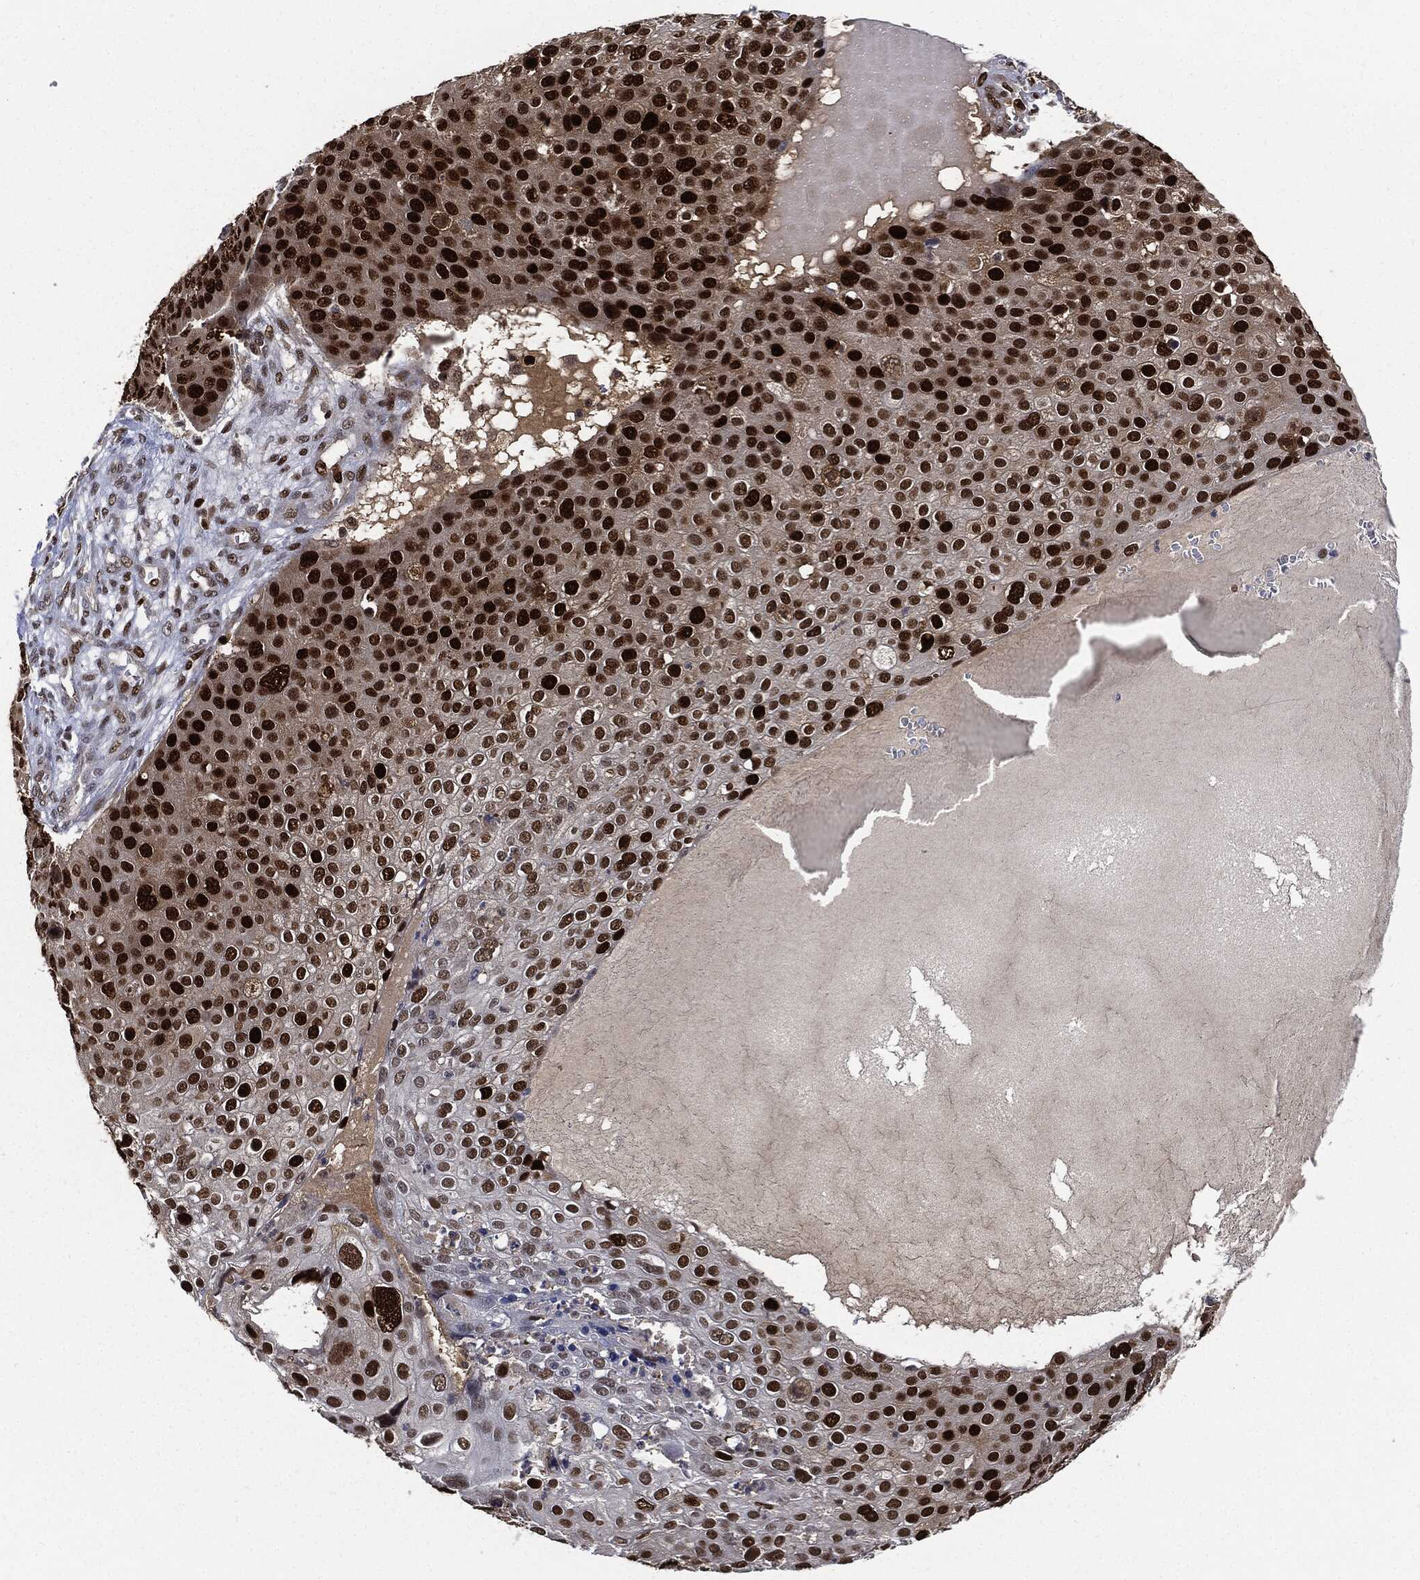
{"staining": {"intensity": "strong", "quantity": ">75%", "location": "nuclear"}, "tissue": "skin cancer", "cell_type": "Tumor cells", "image_type": "cancer", "snomed": [{"axis": "morphology", "description": "Squamous cell carcinoma, NOS"}, {"axis": "topography", "description": "Skin"}], "caption": "Immunohistochemical staining of skin squamous cell carcinoma displays strong nuclear protein staining in approximately >75% of tumor cells. Immunohistochemistry stains the protein of interest in brown and the nuclei are stained blue.", "gene": "PCNA", "patient": {"sex": "male", "age": 71}}